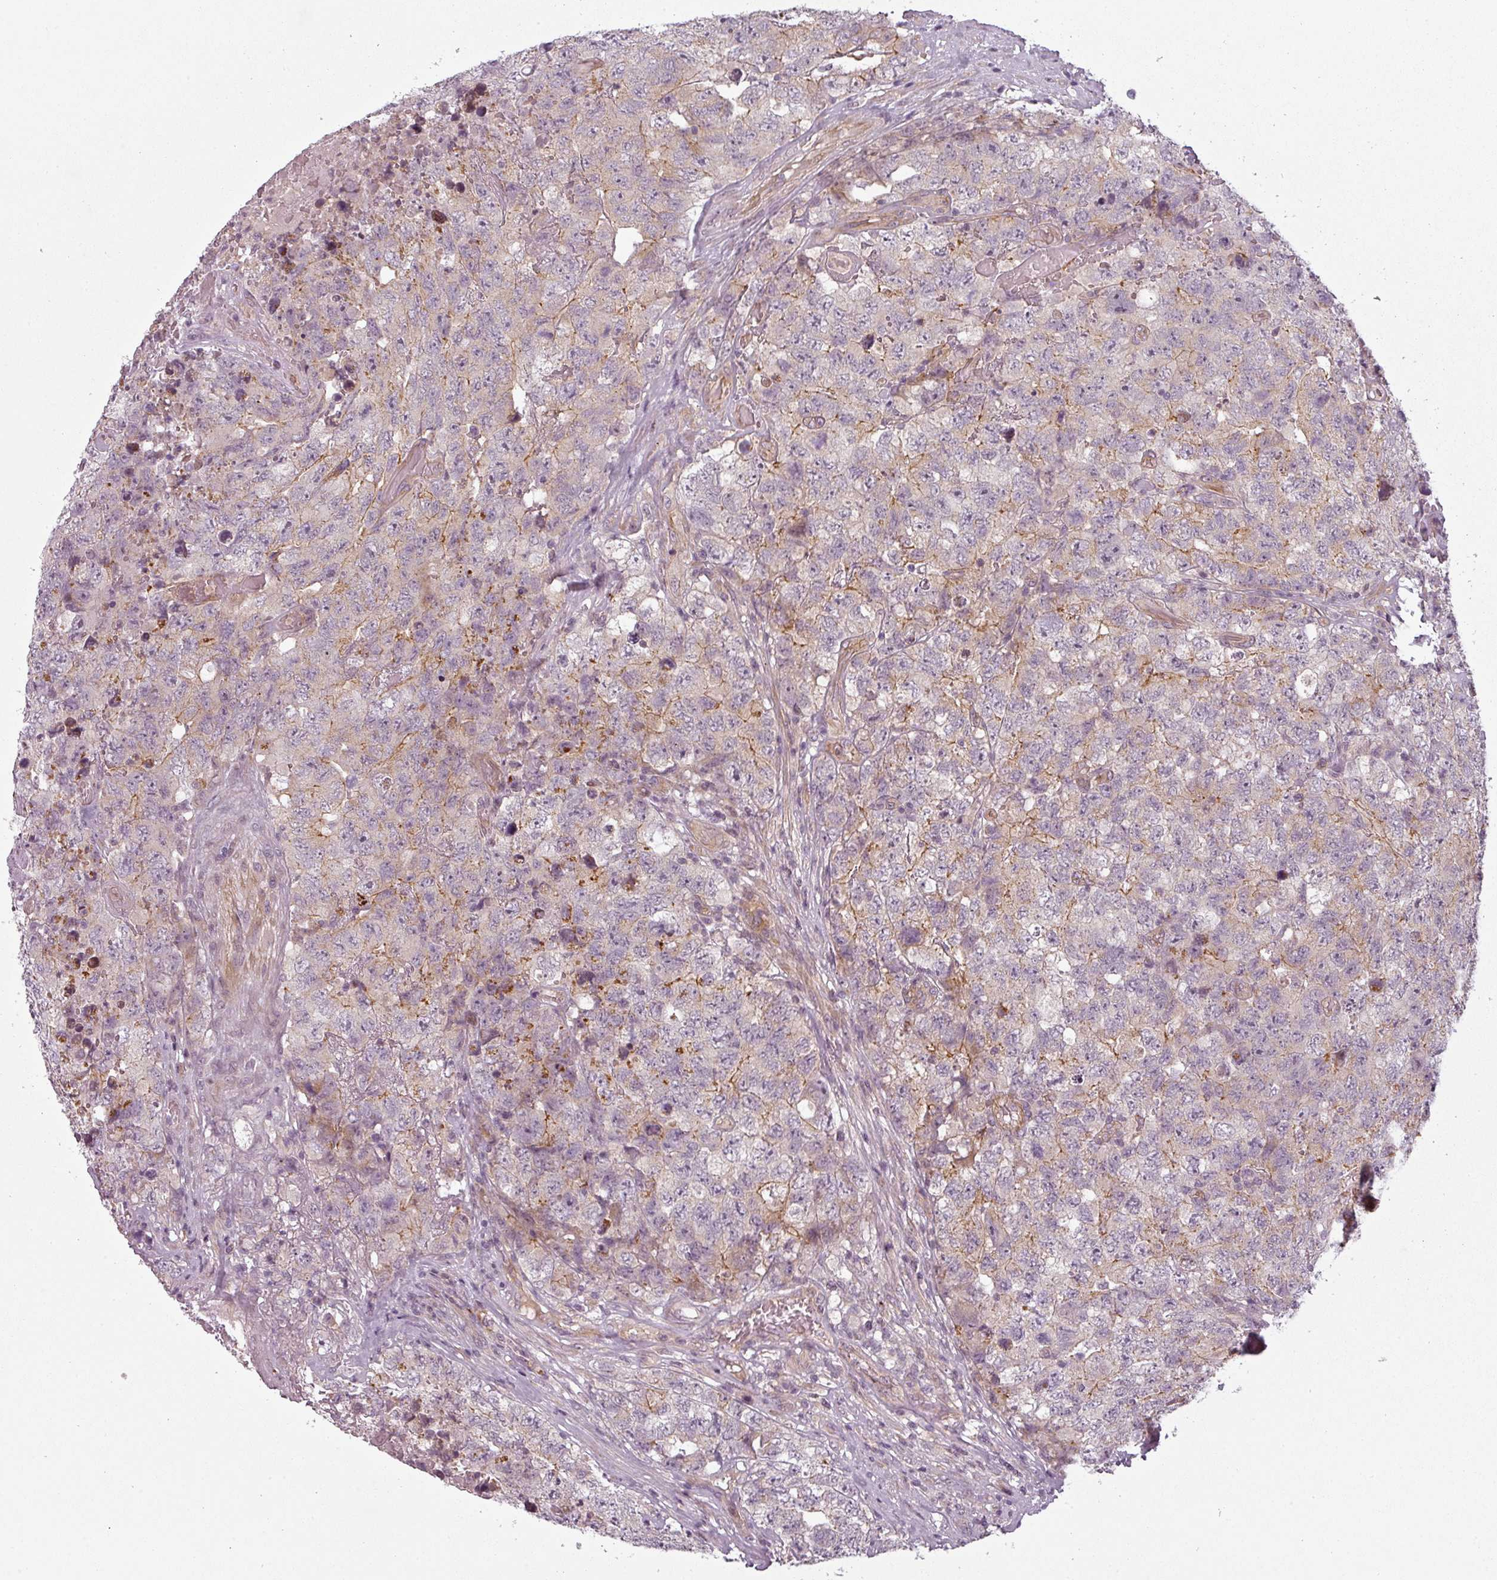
{"staining": {"intensity": "weak", "quantity": "<25%", "location": "cytoplasmic/membranous"}, "tissue": "testis cancer", "cell_type": "Tumor cells", "image_type": "cancer", "snomed": [{"axis": "morphology", "description": "Carcinoma, Embryonal, NOS"}, {"axis": "topography", "description": "Testis"}], "caption": "Immunohistochemical staining of testis embryonal carcinoma displays no significant positivity in tumor cells. The staining was performed using DAB (3,3'-diaminobenzidine) to visualize the protein expression in brown, while the nuclei were stained in blue with hematoxylin (Magnification: 20x).", "gene": "SLC16A9", "patient": {"sex": "male", "age": 31}}